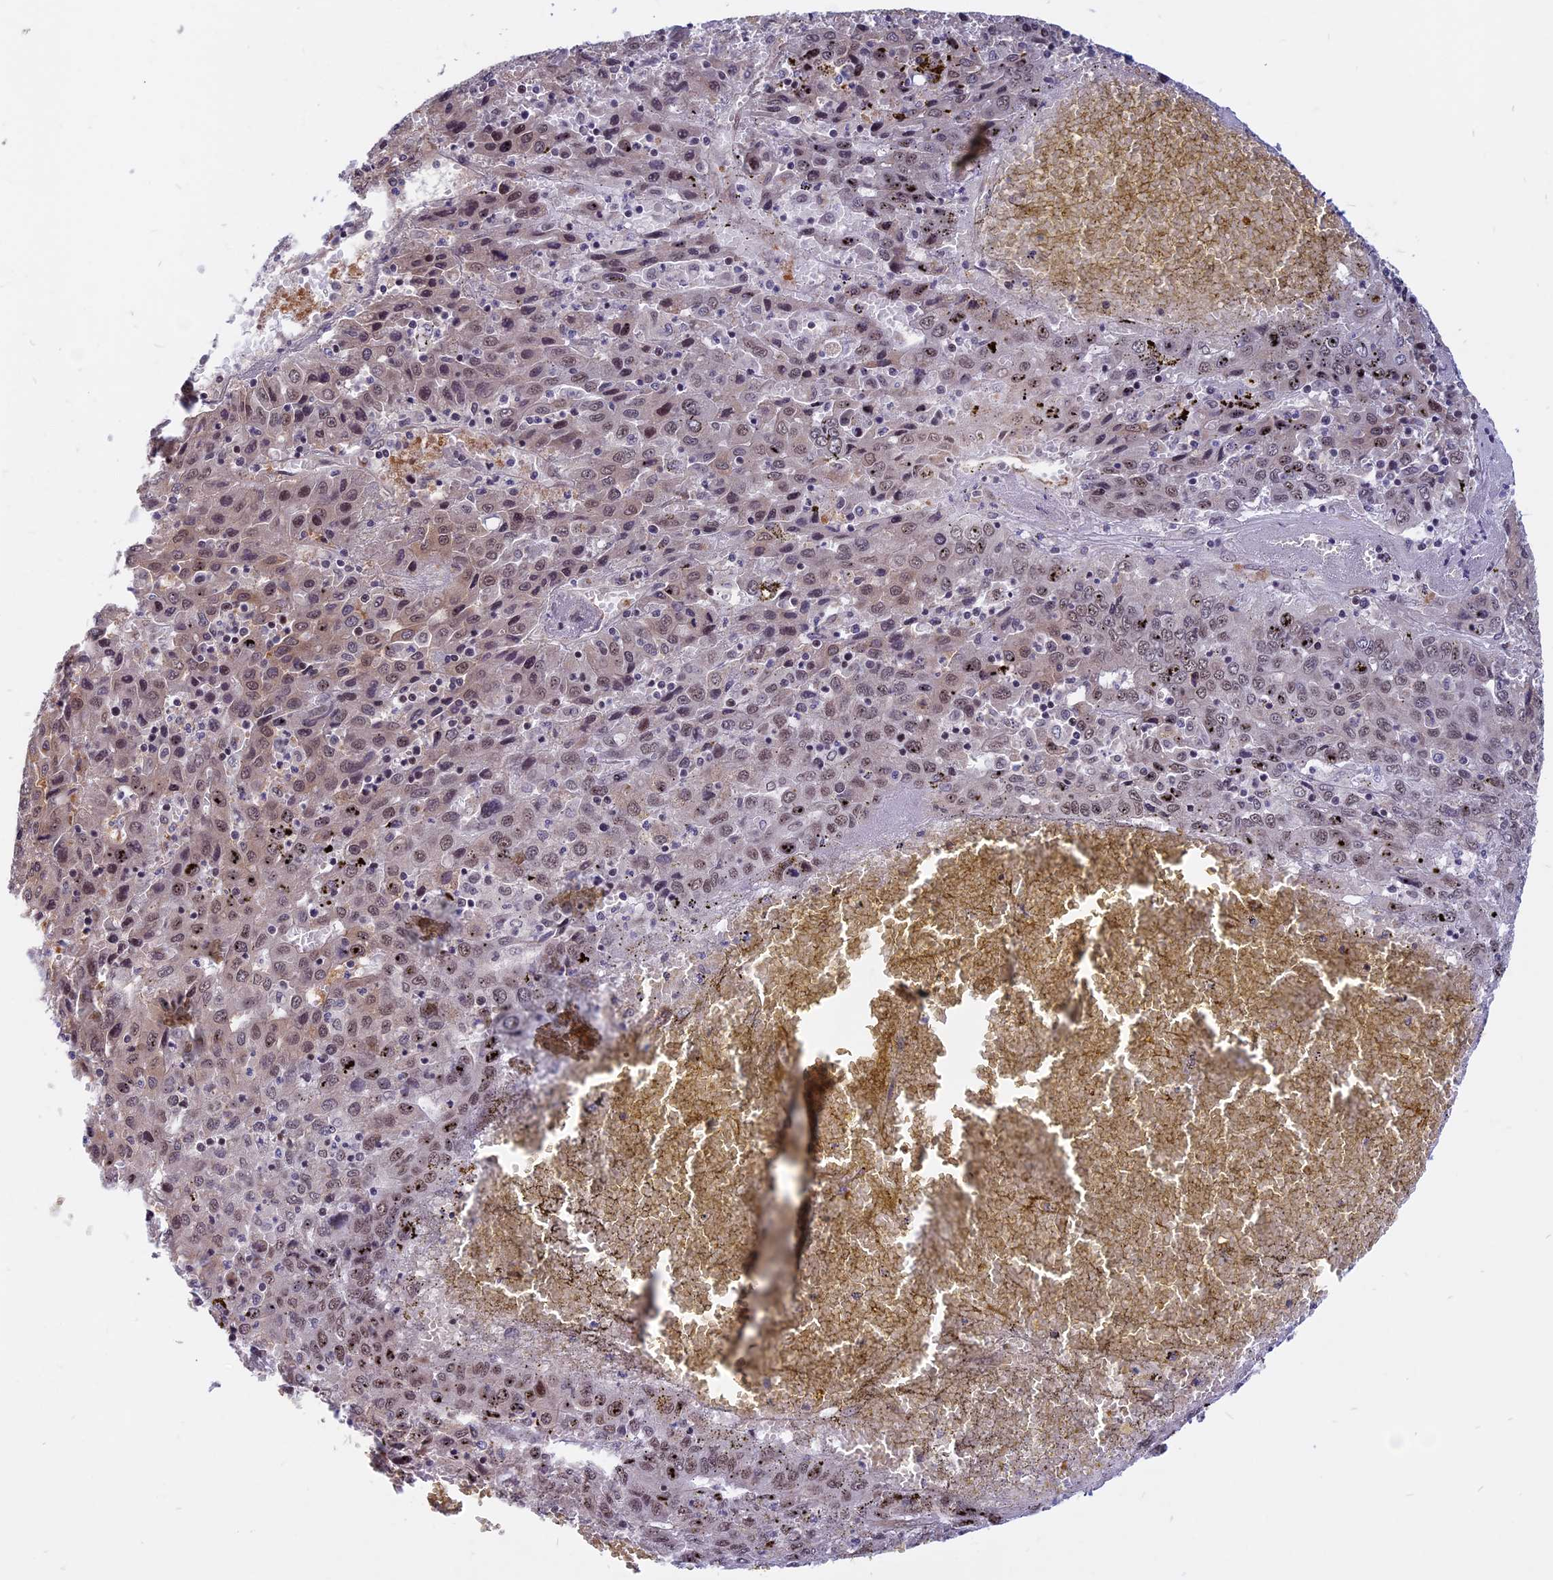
{"staining": {"intensity": "weak", "quantity": "25%-75%", "location": "cytoplasmic/membranous,nuclear"}, "tissue": "liver cancer", "cell_type": "Tumor cells", "image_type": "cancer", "snomed": [{"axis": "morphology", "description": "Carcinoma, Hepatocellular, NOS"}, {"axis": "topography", "description": "Liver"}], "caption": "Hepatocellular carcinoma (liver) tissue shows weak cytoplasmic/membranous and nuclear staining in approximately 25%-75% of tumor cells, visualized by immunohistochemistry.", "gene": "CCDC113", "patient": {"sex": "female", "age": 53}}